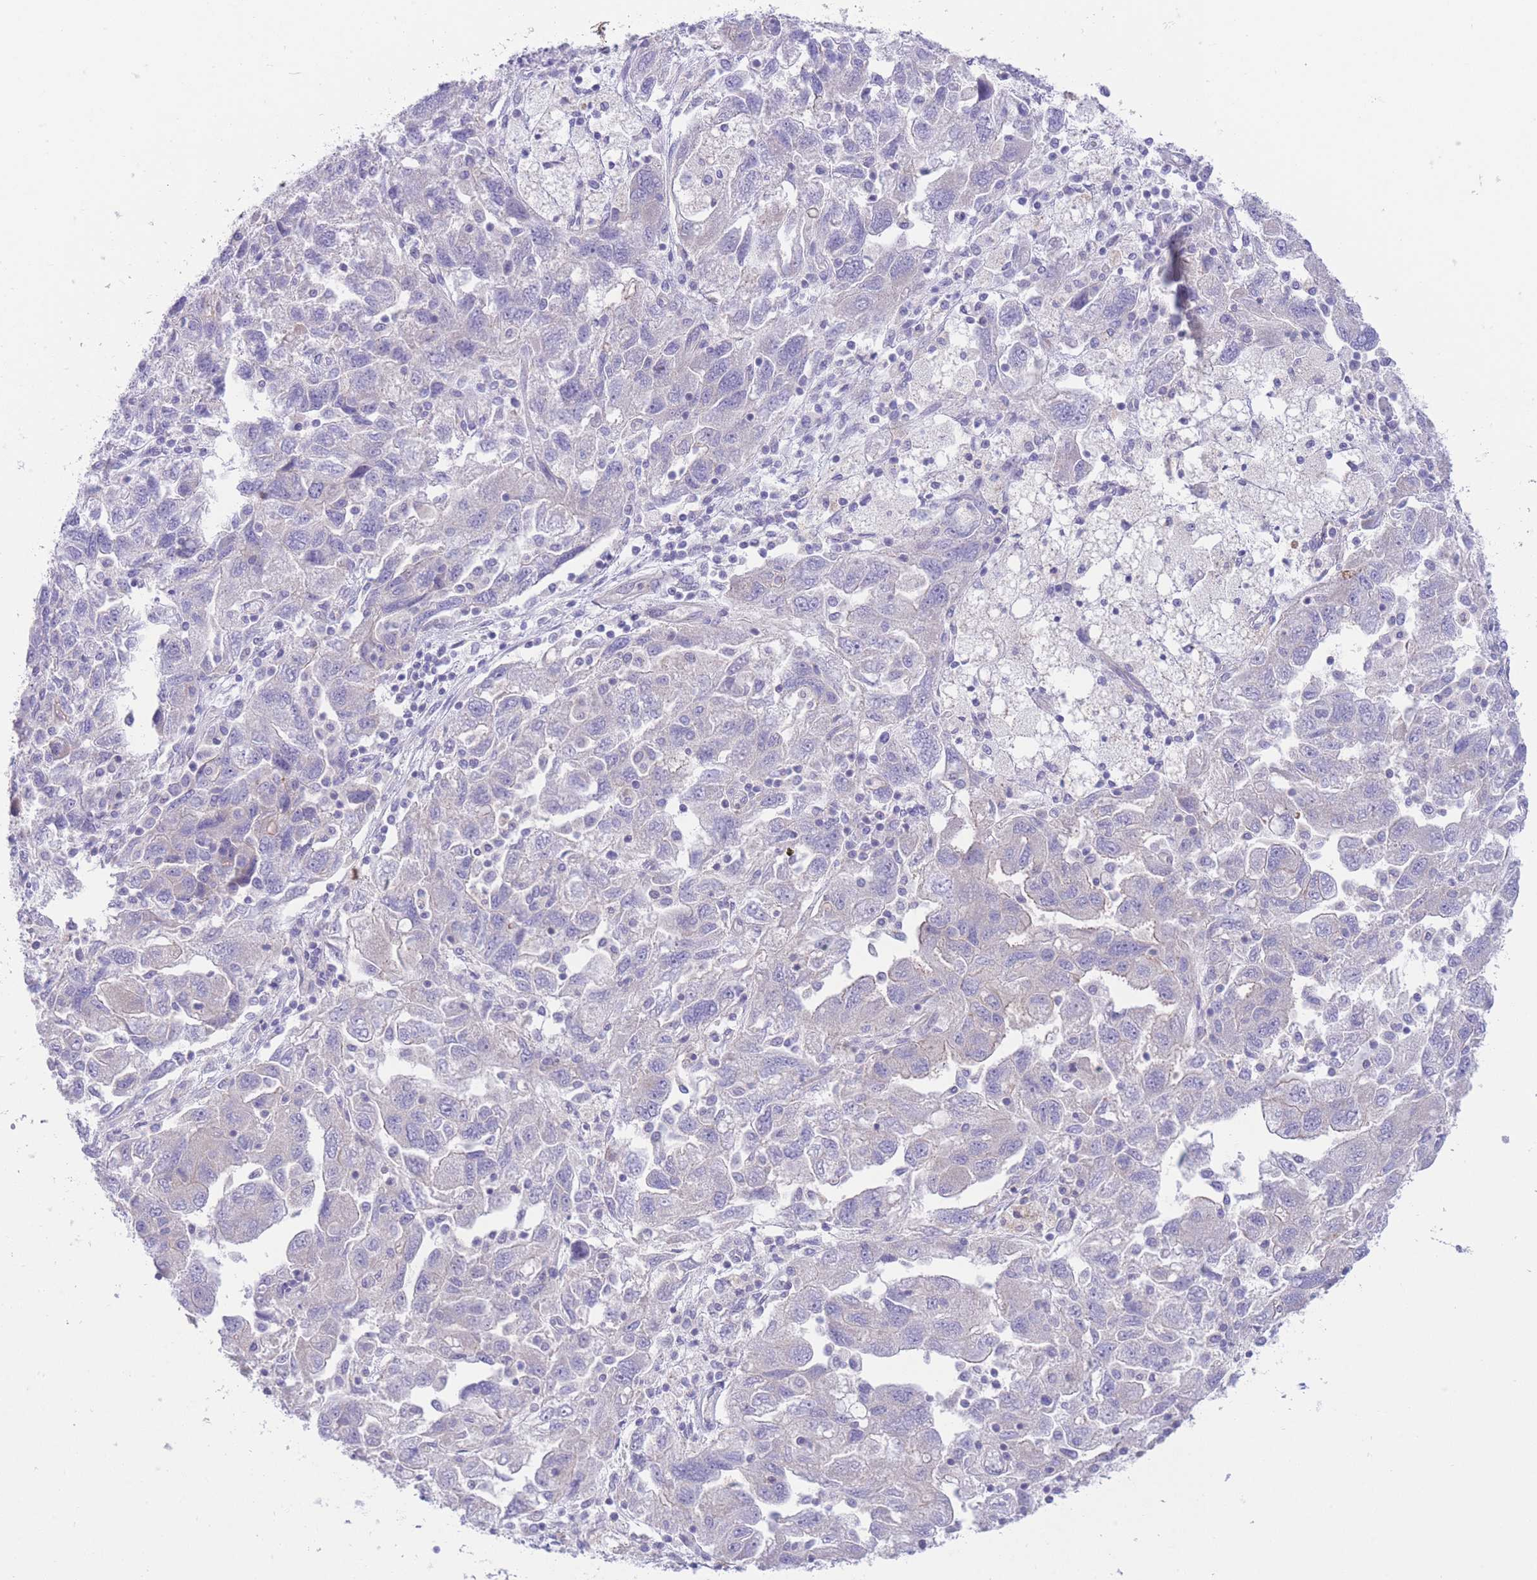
{"staining": {"intensity": "negative", "quantity": "none", "location": "none"}, "tissue": "ovarian cancer", "cell_type": "Tumor cells", "image_type": "cancer", "snomed": [{"axis": "morphology", "description": "Carcinoma, NOS"}, {"axis": "morphology", "description": "Cystadenocarcinoma, serous, NOS"}, {"axis": "topography", "description": "Ovary"}], "caption": "An image of ovarian carcinoma stained for a protein displays no brown staining in tumor cells.", "gene": "ALS2CL", "patient": {"sex": "female", "age": 69}}